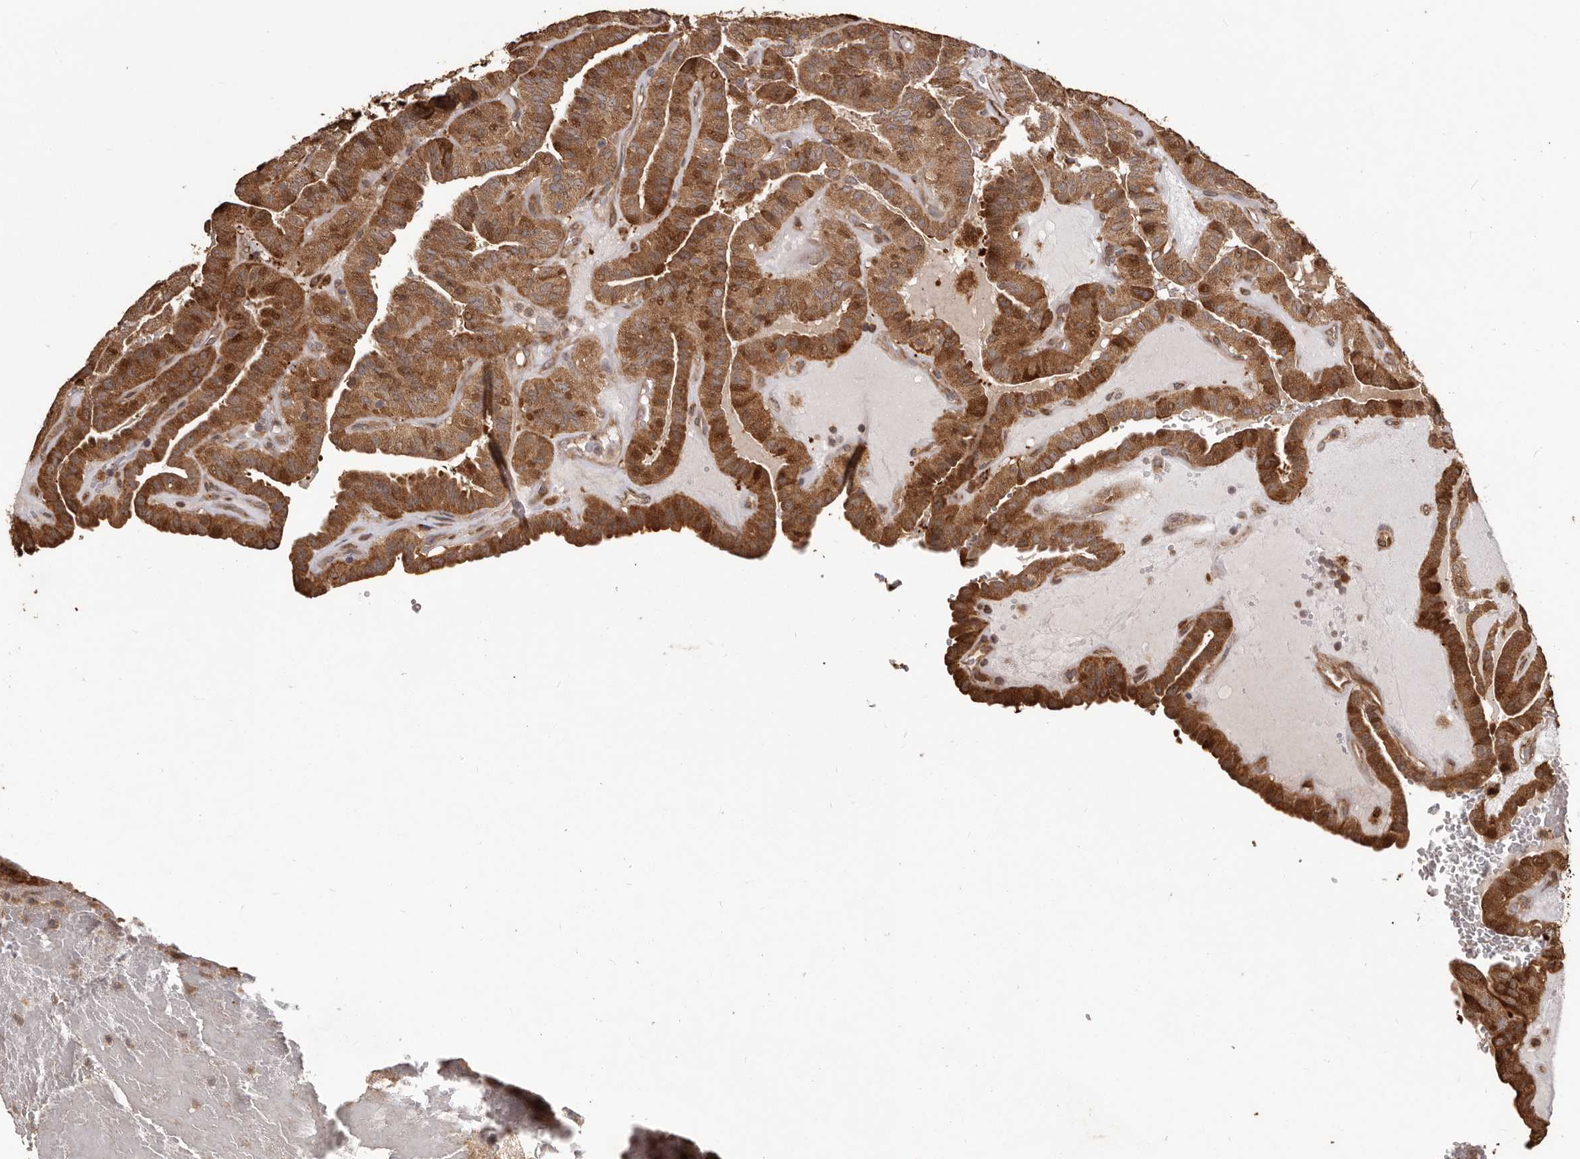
{"staining": {"intensity": "strong", "quantity": ">75%", "location": "cytoplasmic/membranous"}, "tissue": "thyroid cancer", "cell_type": "Tumor cells", "image_type": "cancer", "snomed": [{"axis": "morphology", "description": "Papillary adenocarcinoma, NOS"}, {"axis": "topography", "description": "Thyroid gland"}], "caption": "A brown stain highlights strong cytoplasmic/membranous expression of a protein in thyroid papillary adenocarcinoma tumor cells. (brown staining indicates protein expression, while blue staining denotes nuclei).", "gene": "MTO1", "patient": {"sex": "male", "age": 77}}